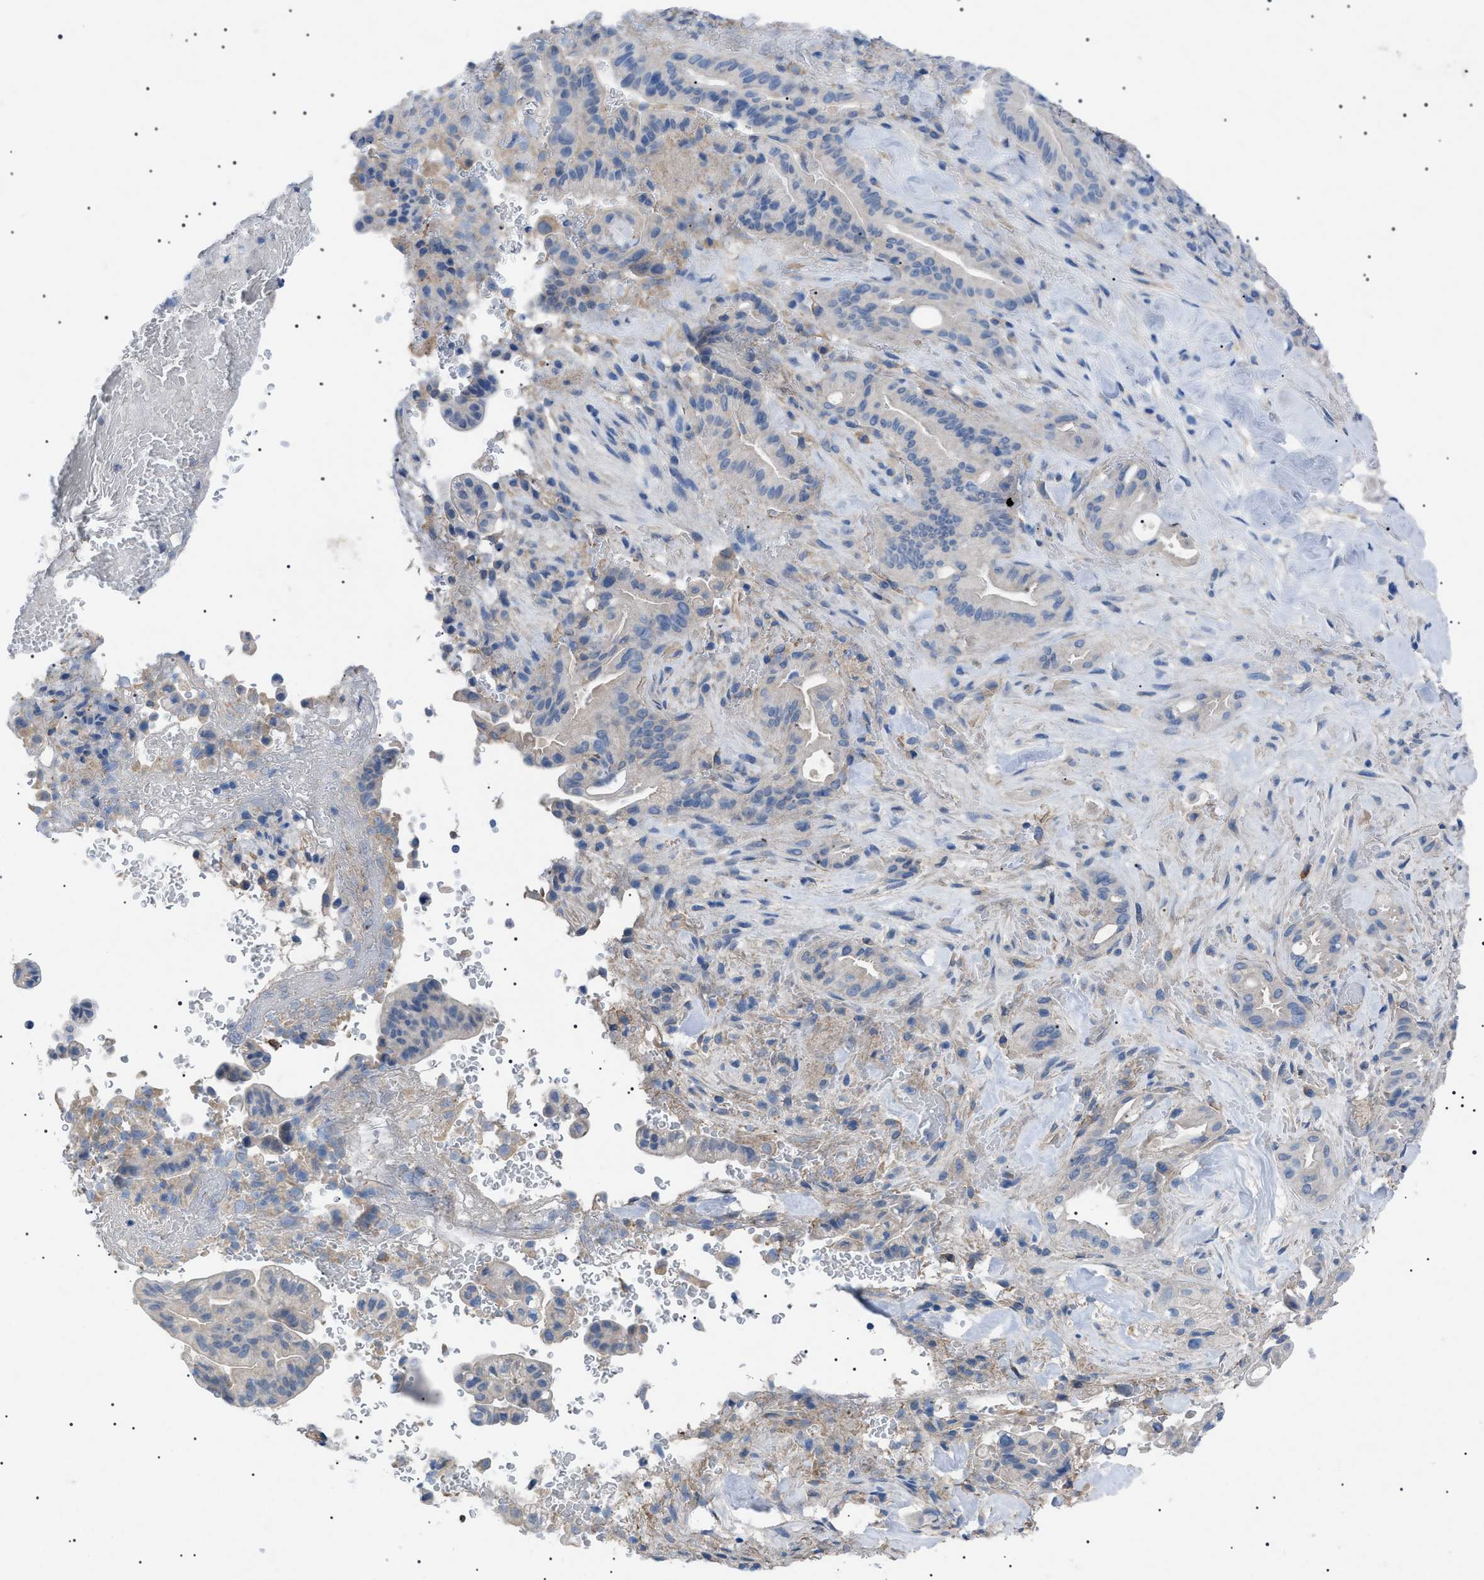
{"staining": {"intensity": "negative", "quantity": "none", "location": "none"}, "tissue": "liver cancer", "cell_type": "Tumor cells", "image_type": "cancer", "snomed": [{"axis": "morphology", "description": "Cholangiocarcinoma"}, {"axis": "topography", "description": "Liver"}], "caption": "Tumor cells show no significant protein expression in cholangiocarcinoma (liver).", "gene": "ADAMTS1", "patient": {"sex": "female", "age": 68}}